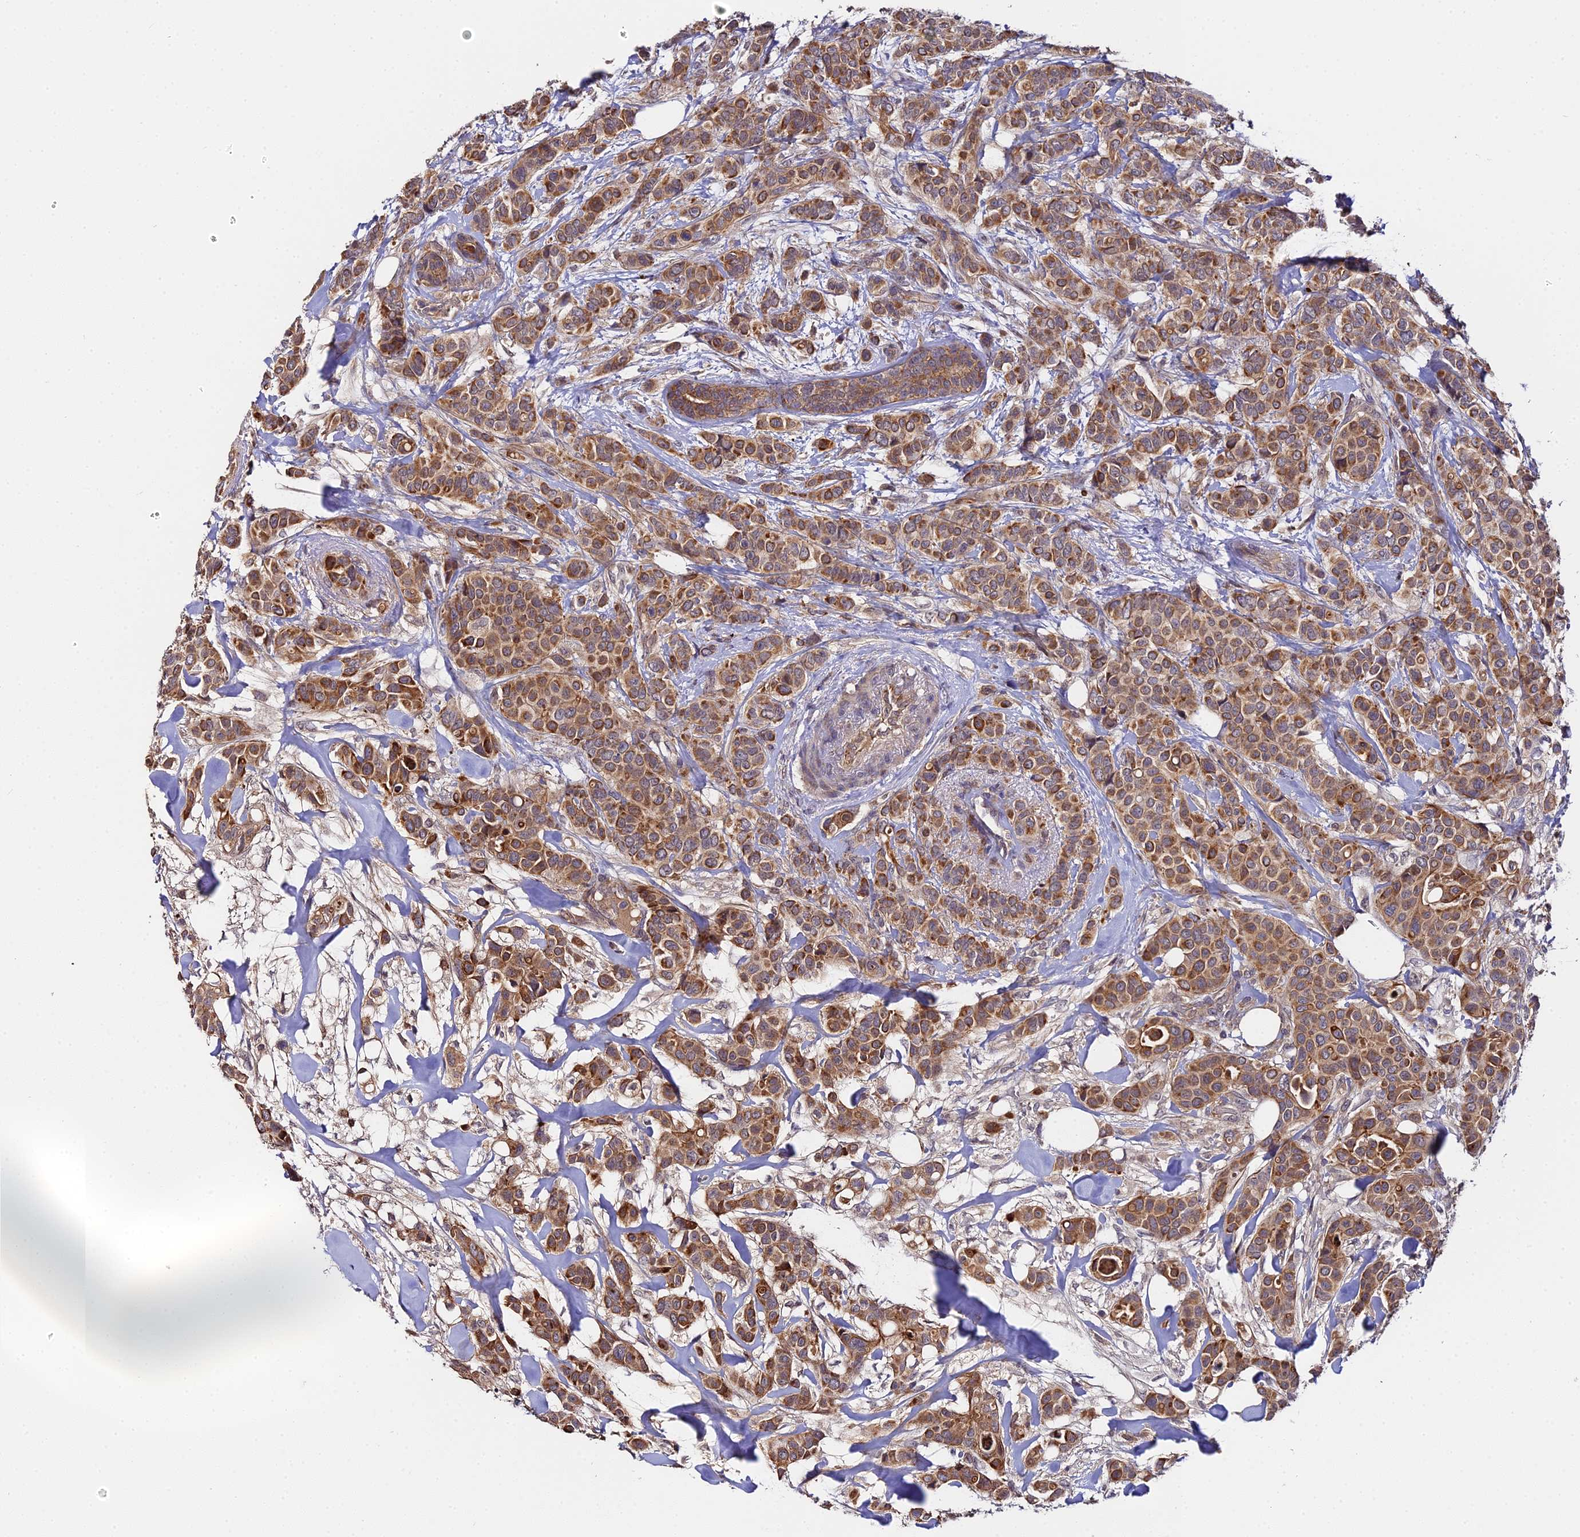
{"staining": {"intensity": "moderate", "quantity": ">75%", "location": "cytoplasmic/membranous"}, "tissue": "breast cancer", "cell_type": "Tumor cells", "image_type": "cancer", "snomed": [{"axis": "morphology", "description": "Lobular carcinoma"}, {"axis": "topography", "description": "Breast"}], "caption": "Protein expression analysis of breast cancer (lobular carcinoma) displays moderate cytoplasmic/membranous expression in approximately >75% of tumor cells. (IHC, brightfield microscopy, high magnification).", "gene": "ZBED8", "patient": {"sex": "female", "age": 51}}